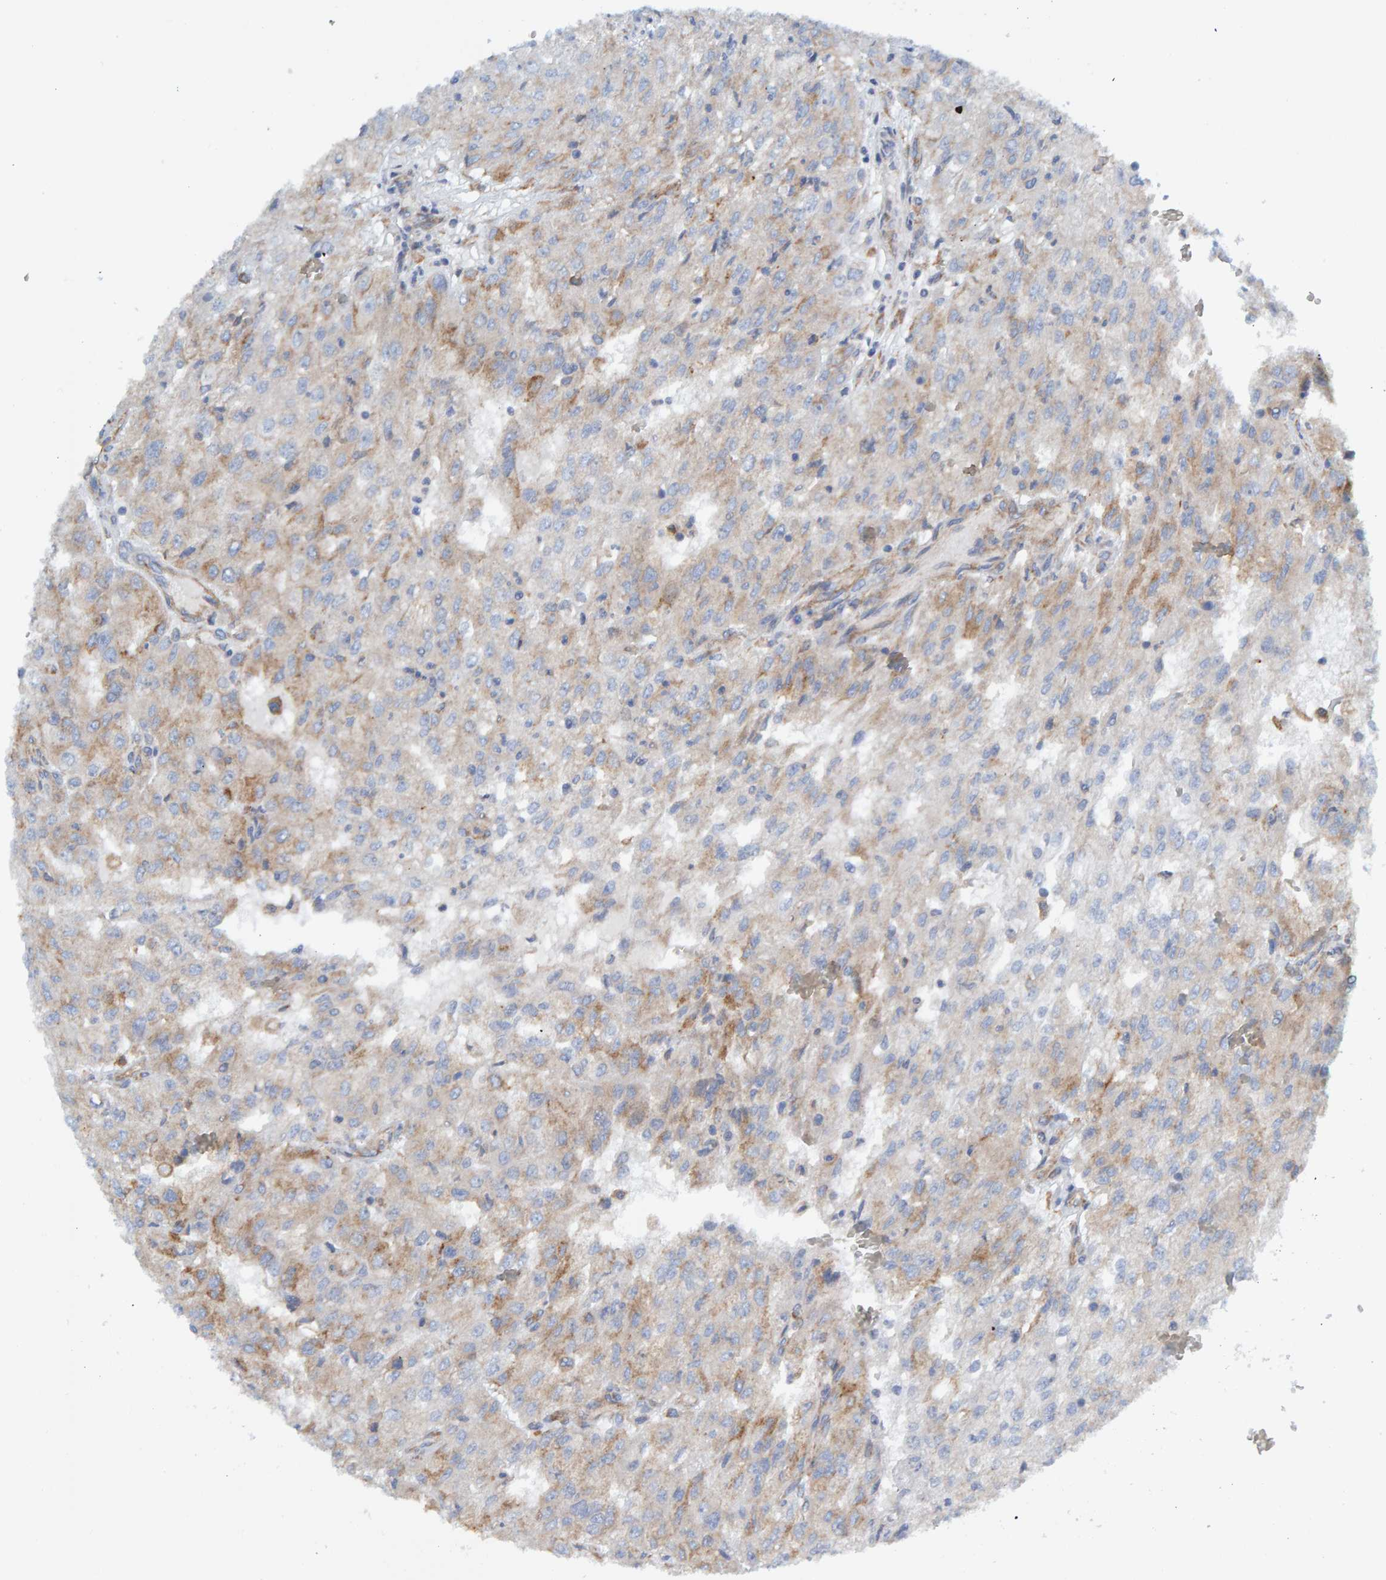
{"staining": {"intensity": "weak", "quantity": "25%-75%", "location": "cytoplasmic/membranous"}, "tissue": "renal cancer", "cell_type": "Tumor cells", "image_type": "cancer", "snomed": [{"axis": "morphology", "description": "Adenocarcinoma, NOS"}, {"axis": "topography", "description": "Kidney"}], "caption": "A brown stain highlights weak cytoplasmic/membranous staining of a protein in human renal cancer tumor cells.", "gene": "MKLN1", "patient": {"sex": "female", "age": 54}}